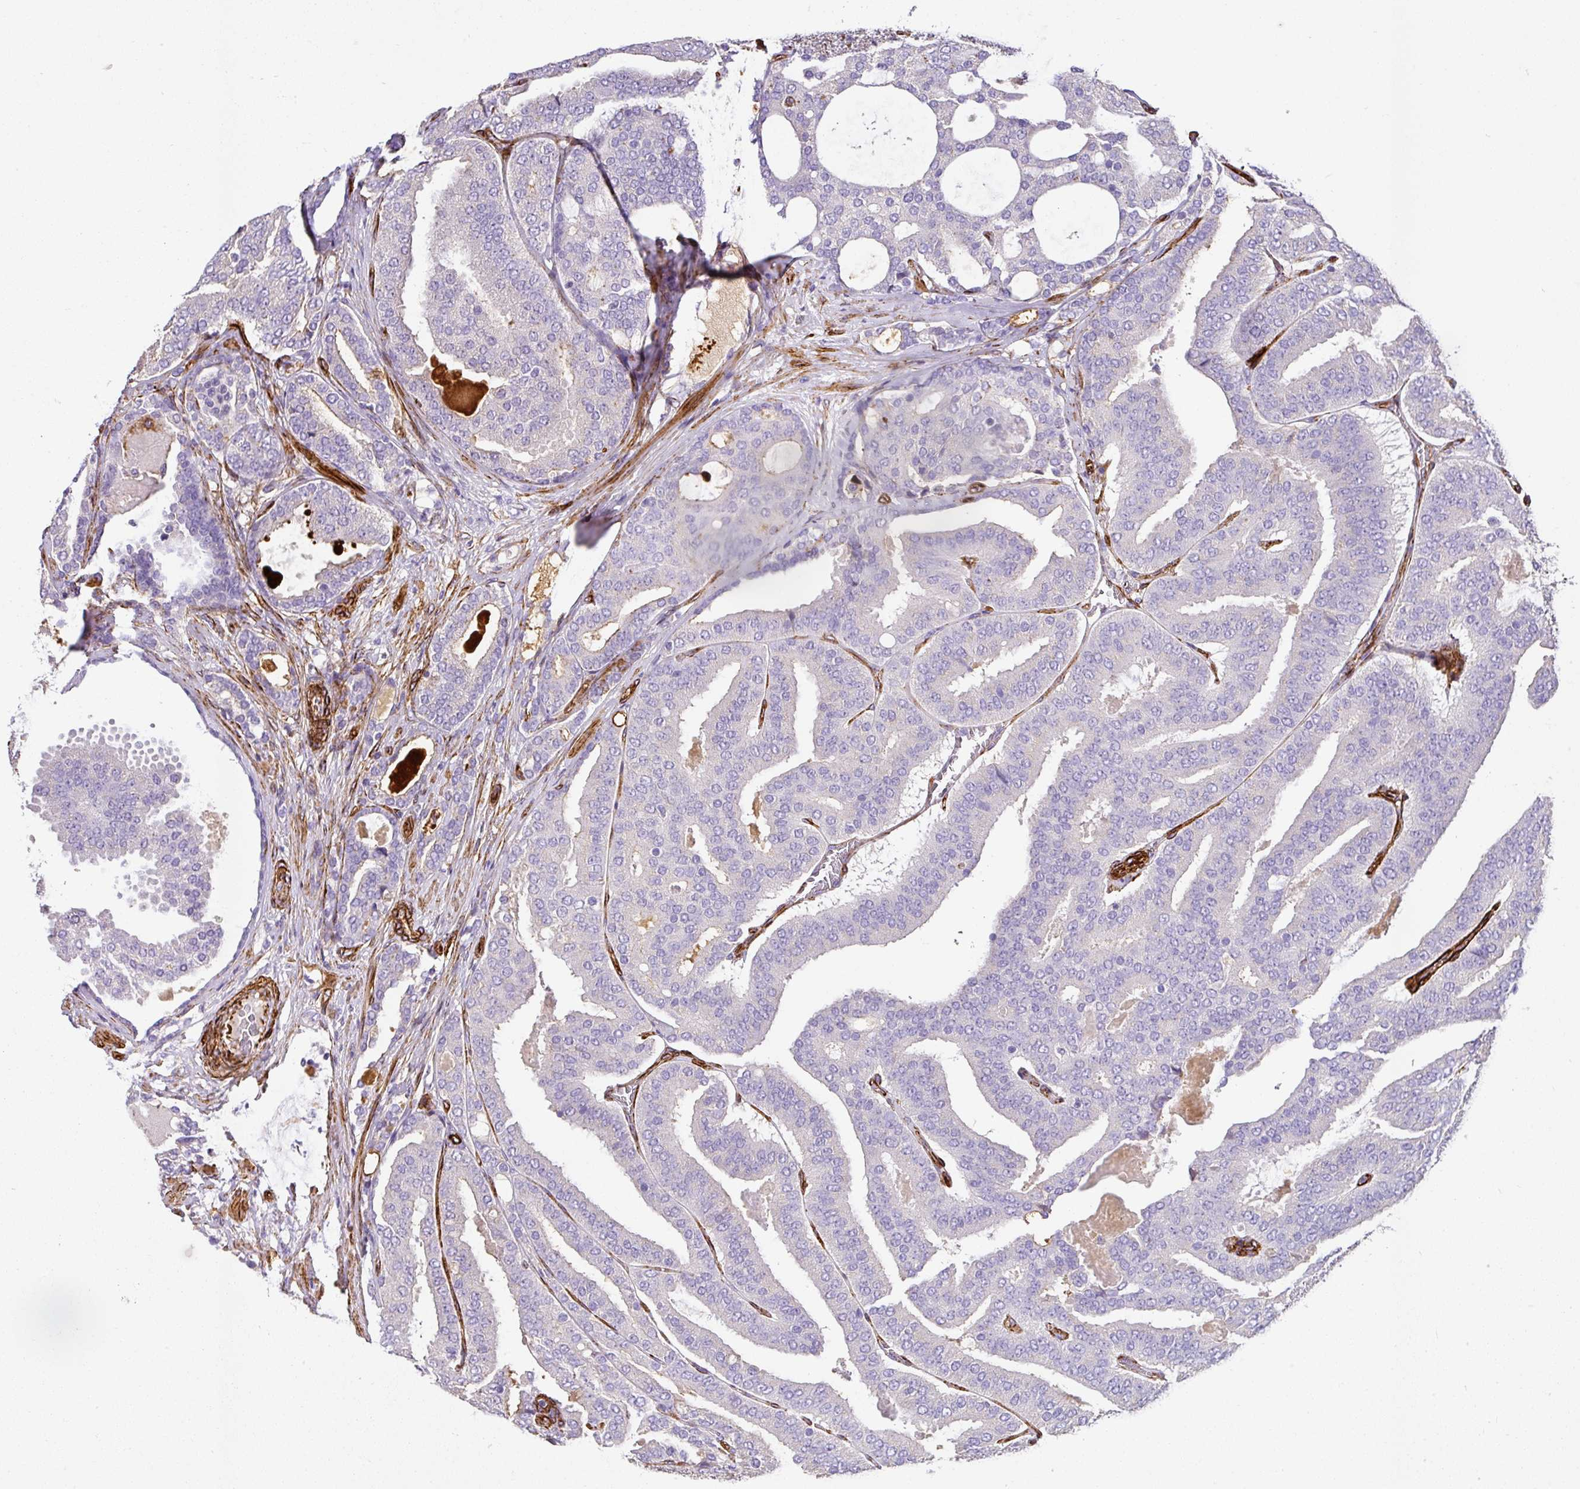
{"staining": {"intensity": "negative", "quantity": "none", "location": "none"}, "tissue": "prostate cancer", "cell_type": "Tumor cells", "image_type": "cancer", "snomed": [{"axis": "morphology", "description": "Adenocarcinoma, High grade"}, {"axis": "topography", "description": "Prostate"}], "caption": "Prostate adenocarcinoma (high-grade) was stained to show a protein in brown. There is no significant expression in tumor cells.", "gene": "SLC25A17", "patient": {"sex": "male", "age": 65}}